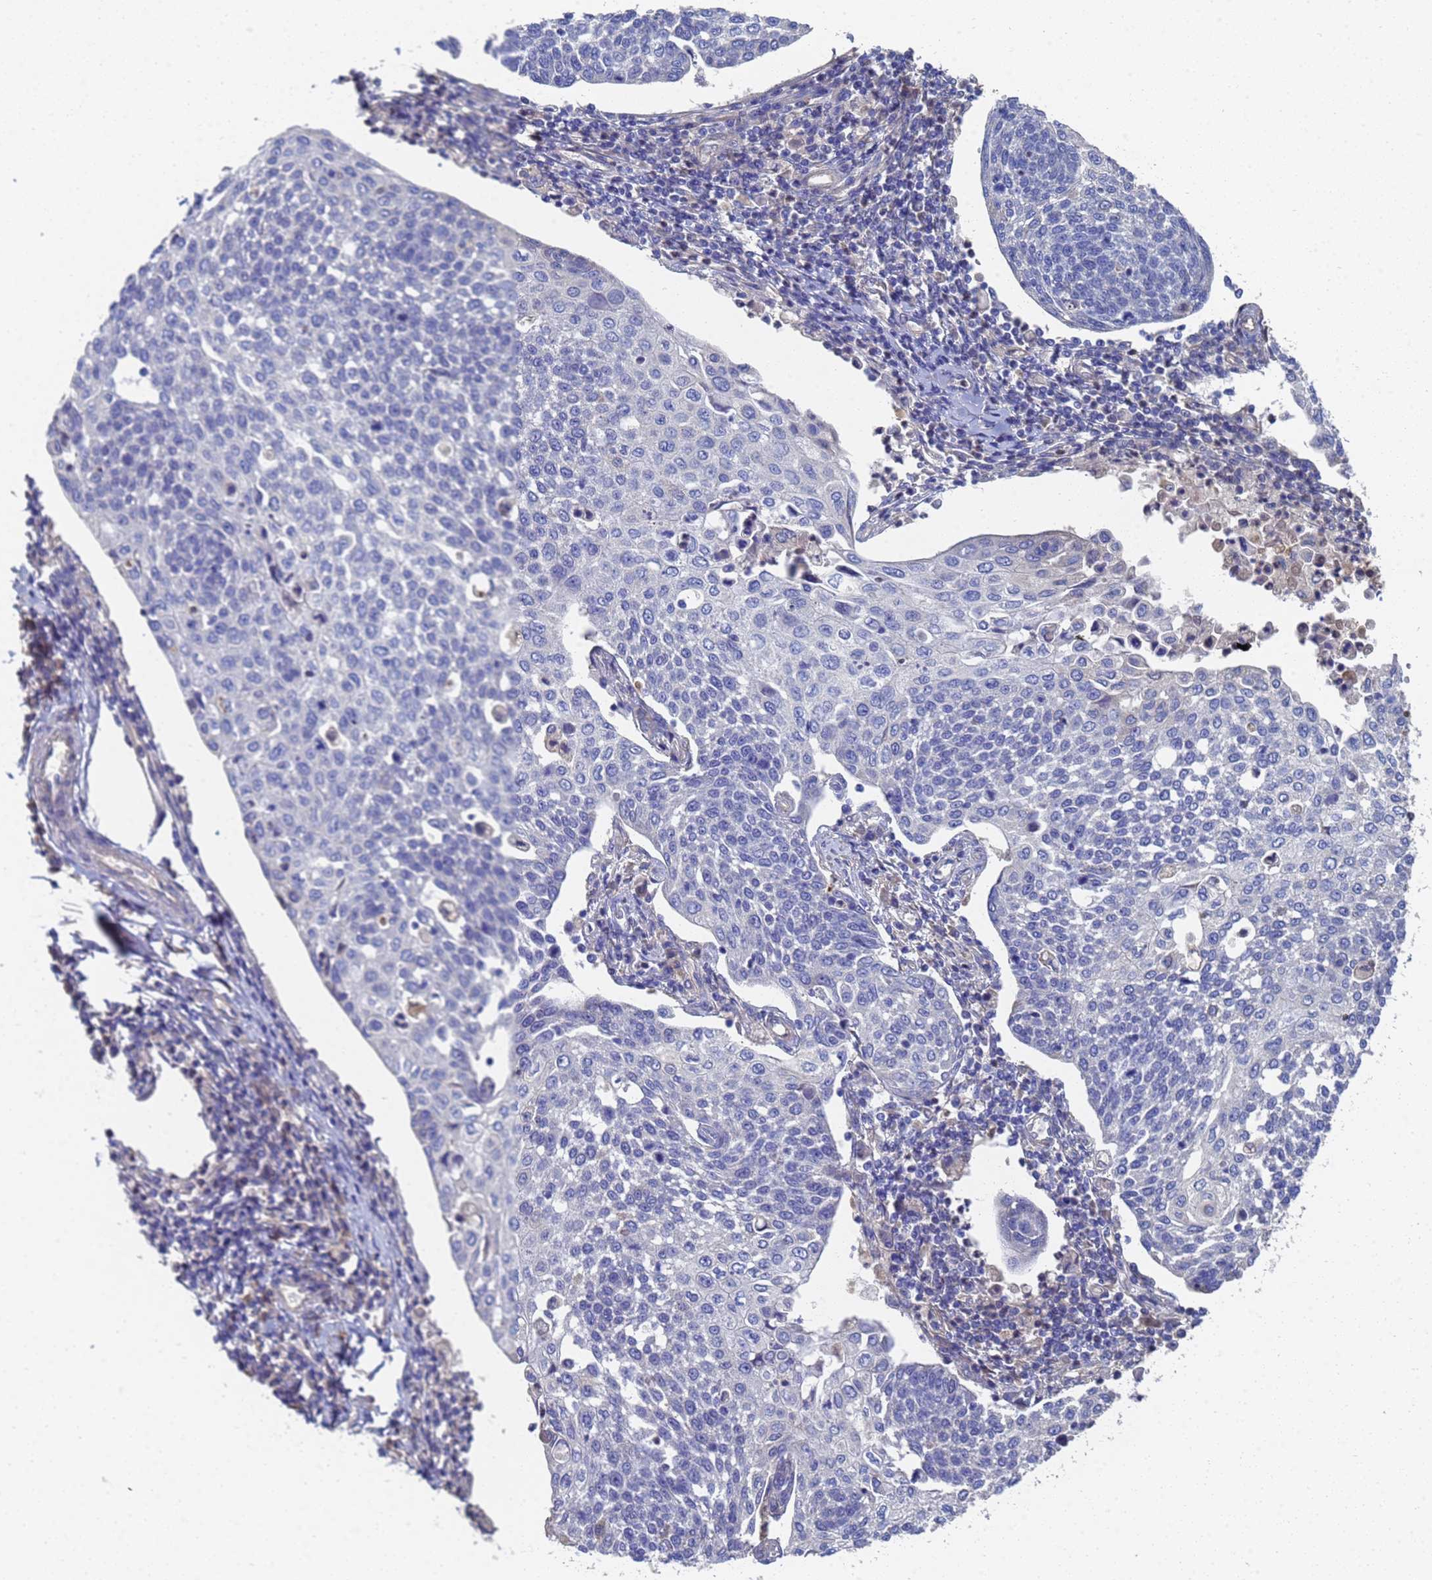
{"staining": {"intensity": "negative", "quantity": "none", "location": "none"}, "tissue": "cervical cancer", "cell_type": "Tumor cells", "image_type": "cancer", "snomed": [{"axis": "morphology", "description": "Squamous cell carcinoma, NOS"}, {"axis": "topography", "description": "Cervix"}], "caption": "This histopathology image is of cervical squamous cell carcinoma stained with immunohistochemistry to label a protein in brown with the nuclei are counter-stained blue. There is no staining in tumor cells.", "gene": "LBX2", "patient": {"sex": "female", "age": 34}}